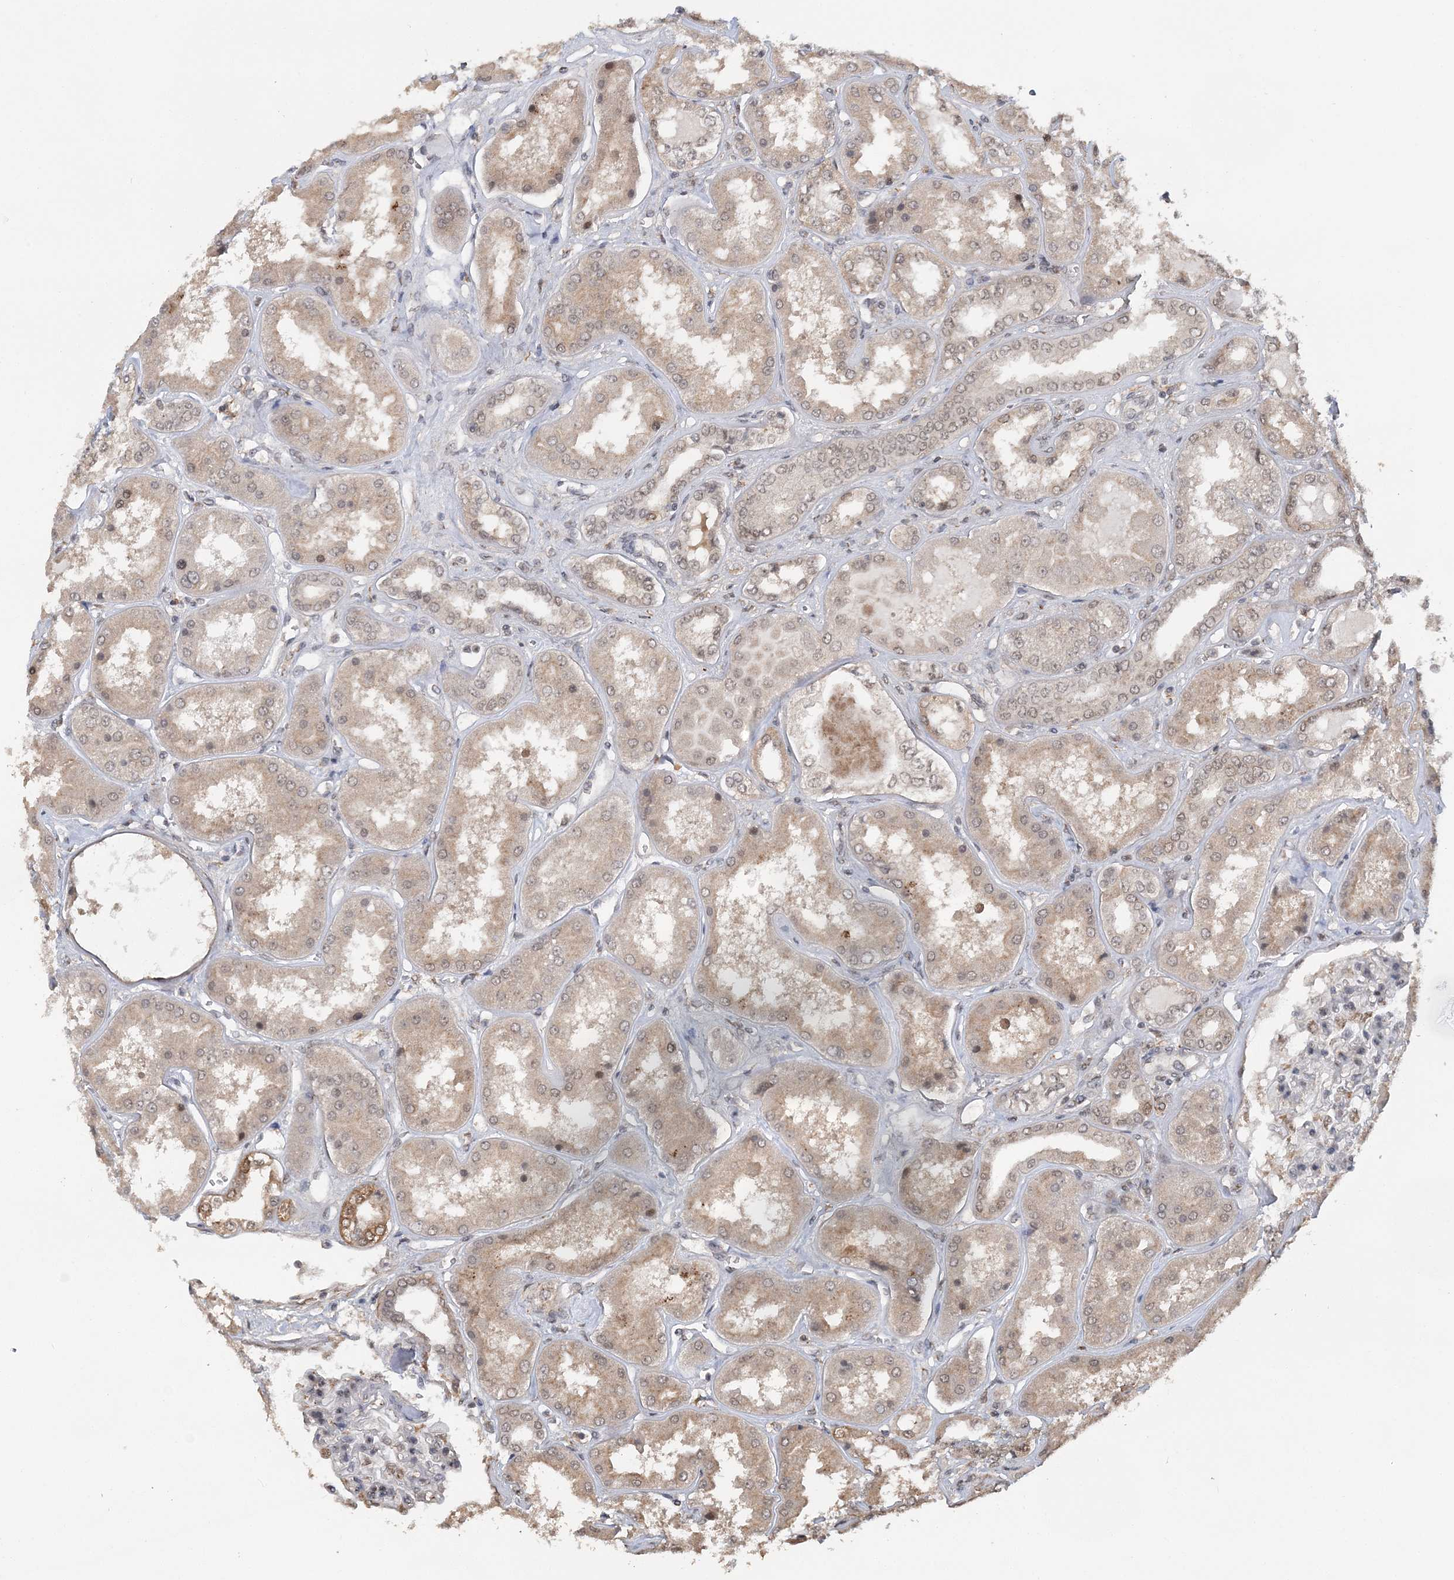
{"staining": {"intensity": "moderate", "quantity": "25%-75%", "location": "nuclear"}, "tissue": "kidney", "cell_type": "Cells in glomeruli", "image_type": "normal", "snomed": [{"axis": "morphology", "description": "Normal tissue, NOS"}, {"axis": "topography", "description": "Kidney"}], "caption": "Moderate nuclear expression is appreciated in approximately 25%-75% of cells in glomeruli in normal kidney. Ihc stains the protein of interest in brown and the nuclei are stained blue.", "gene": "TSHZ2", "patient": {"sex": "female", "age": 56}}